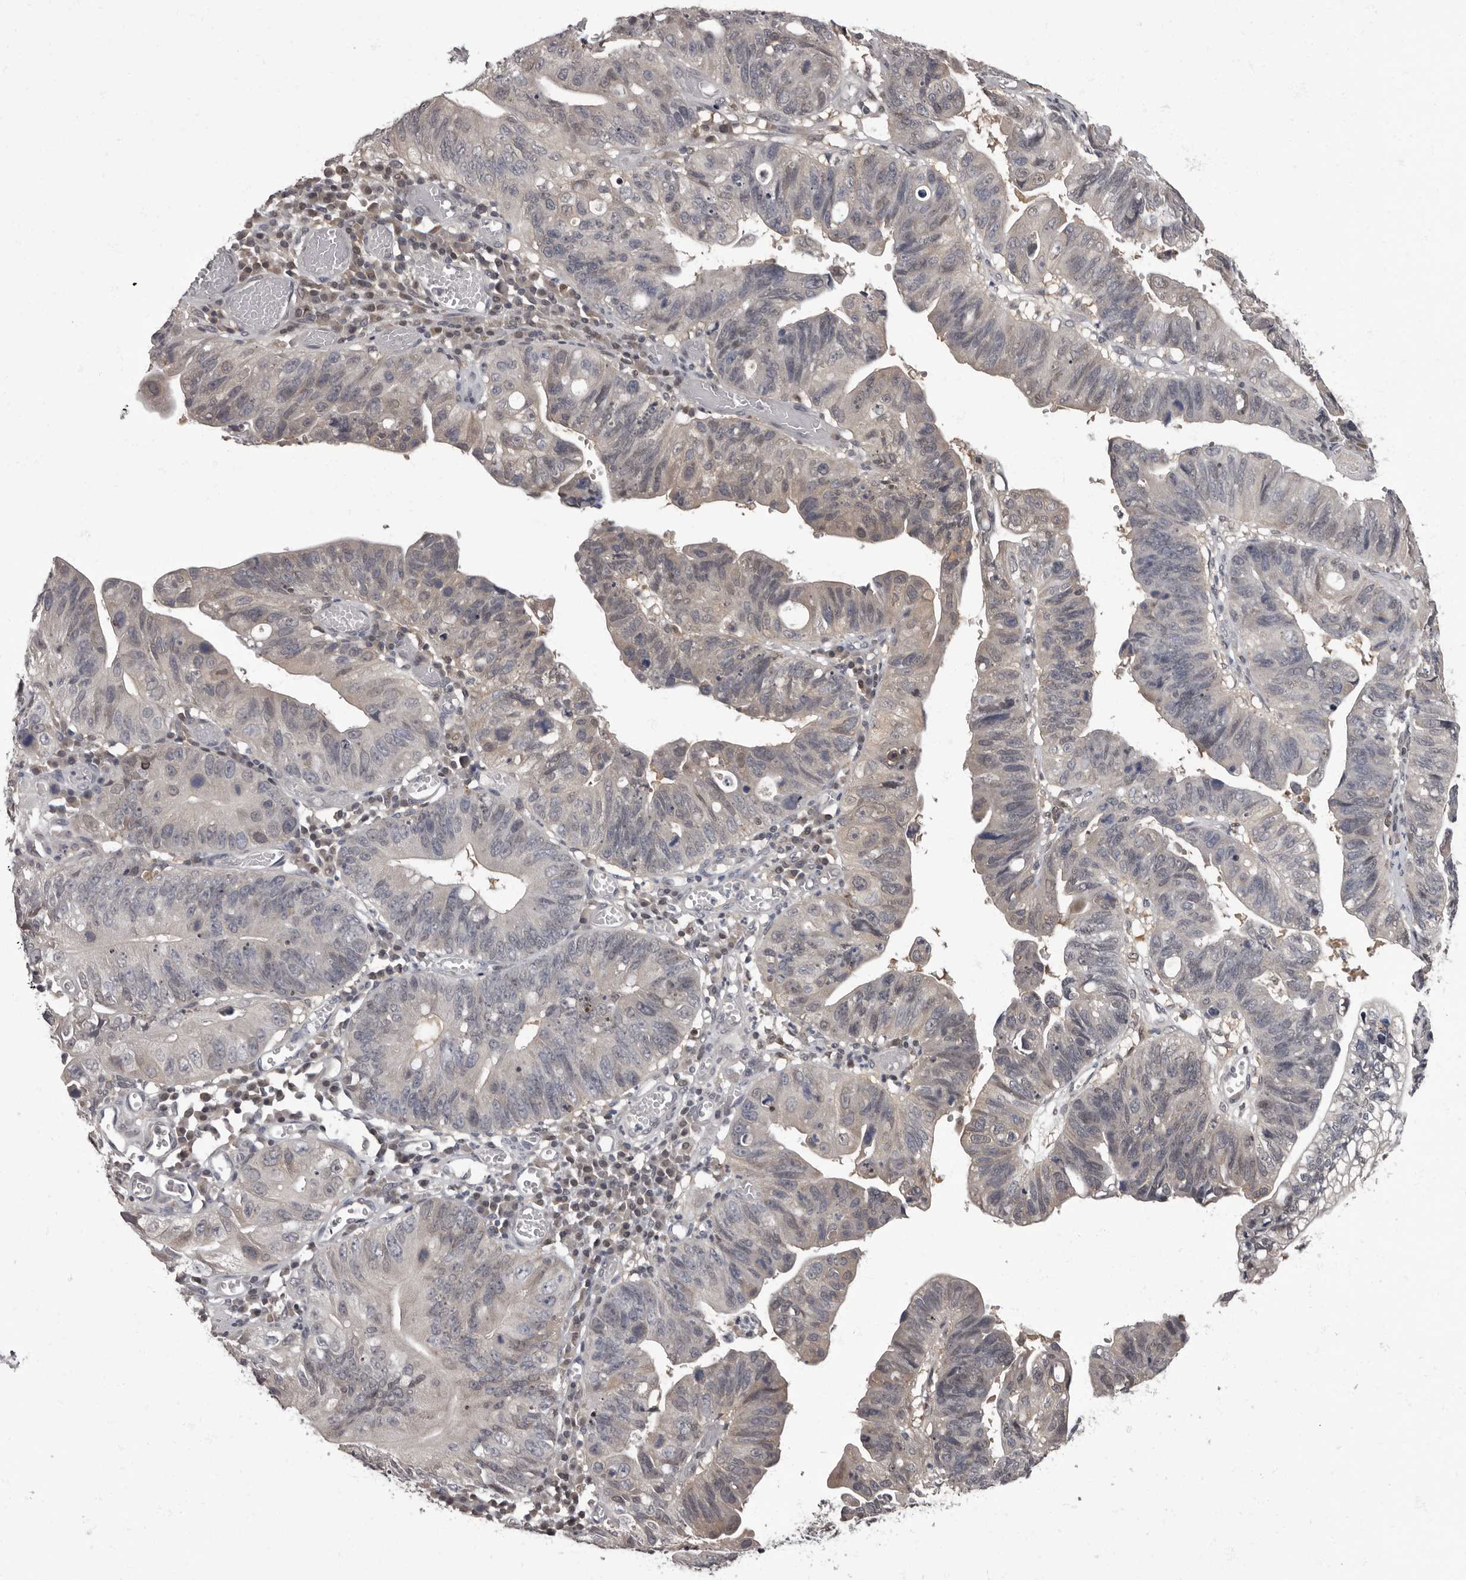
{"staining": {"intensity": "negative", "quantity": "none", "location": "none"}, "tissue": "stomach cancer", "cell_type": "Tumor cells", "image_type": "cancer", "snomed": [{"axis": "morphology", "description": "Adenocarcinoma, NOS"}, {"axis": "topography", "description": "Stomach"}], "caption": "IHC photomicrograph of stomach adenocarcinoma stained for a protein (brown), which shows no positivity in tumor cells.", "gene": "C1orf50", "patient": {"sex": "male", "age": 59}}